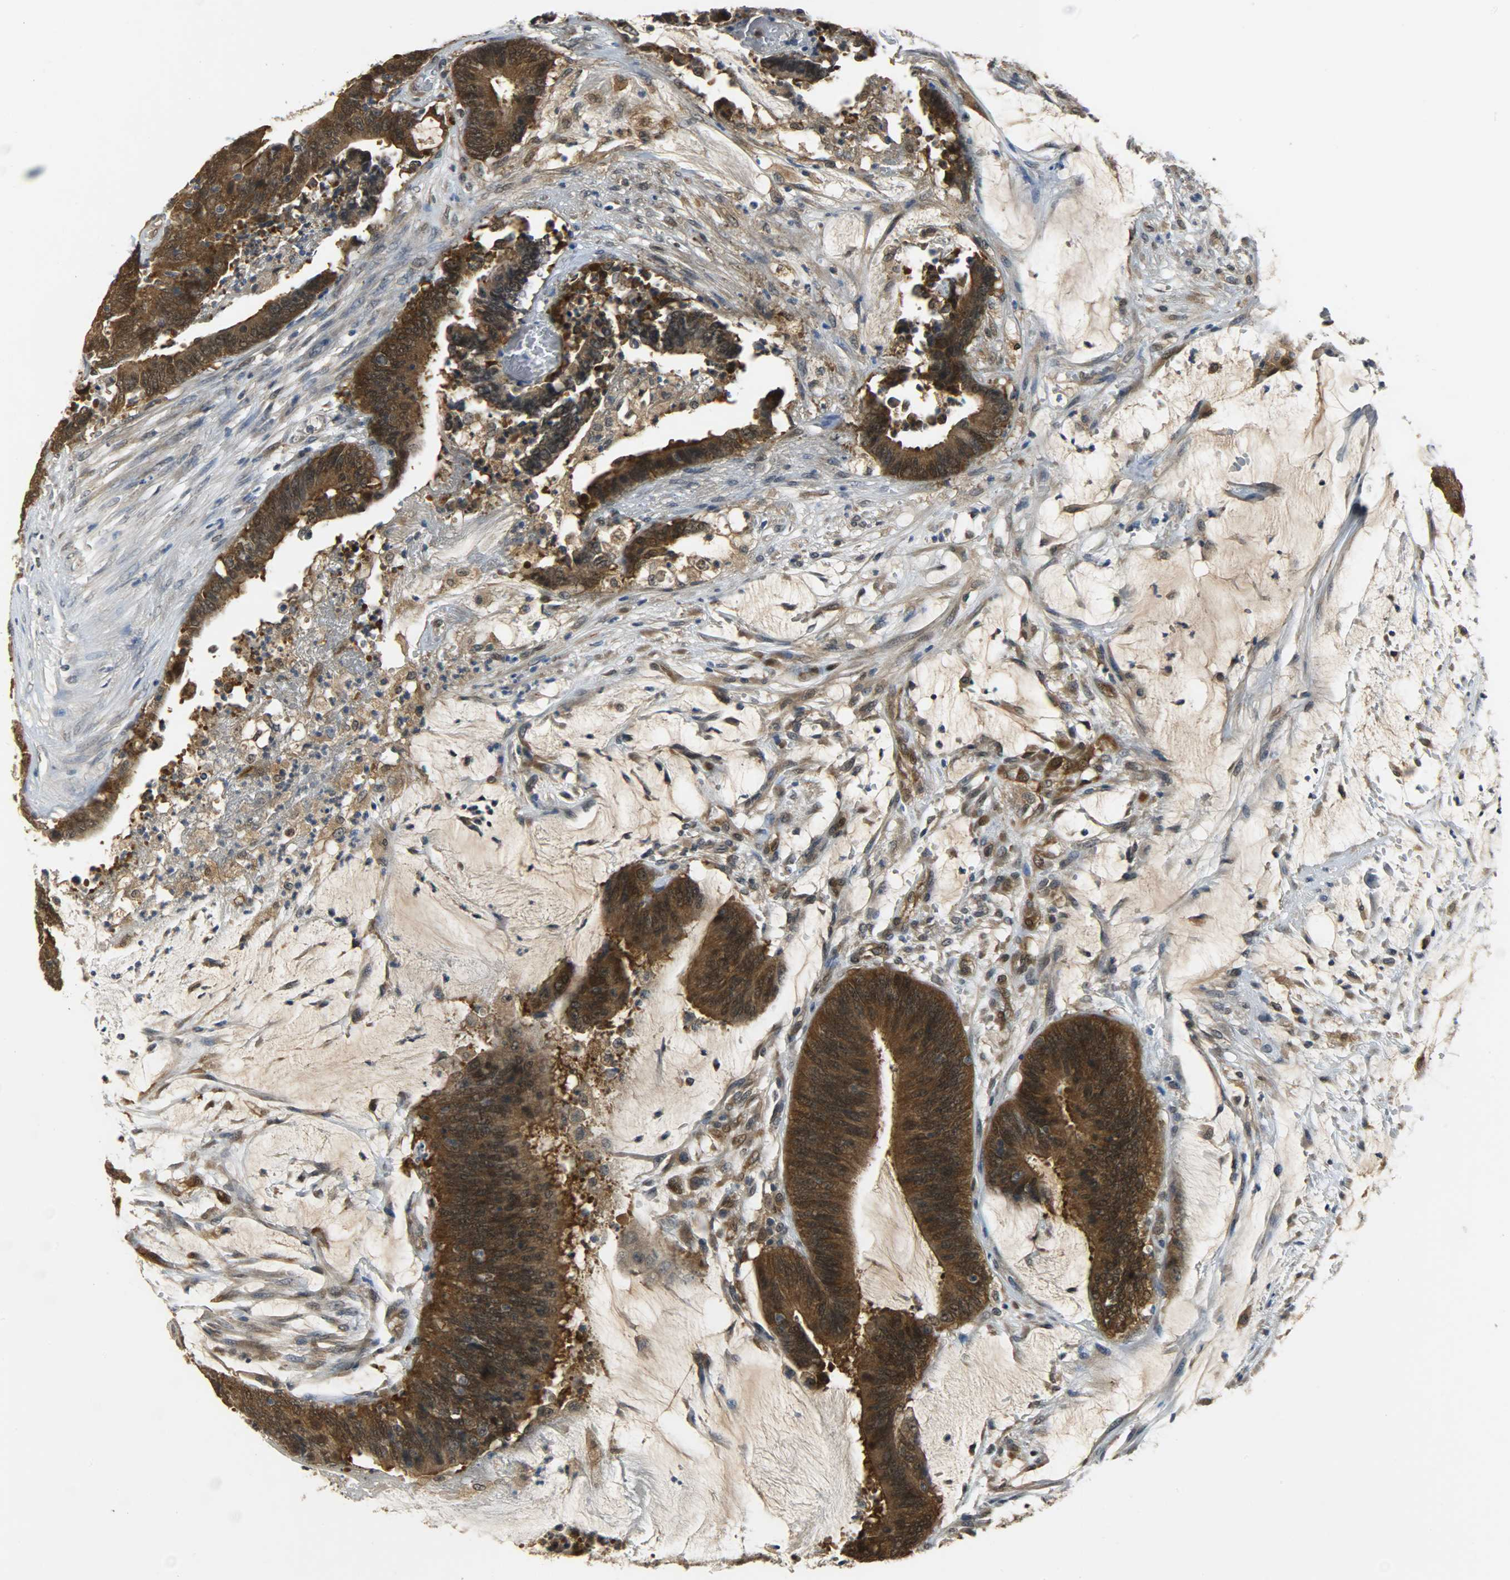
{"staining": {"intensity": "strong", "quantity": ">75%", "location": "cytoplasmic/membranous,nuclear"}, "tissue": "colorectal cancer", "cell_type": "Tumor cells", "image_type": "cancer", "snomed": [{"axis": "morphology", "description": "Adenocarcinoma, NOS"}, {"axis": "topography", "description": "Rectum"}], "caption": "The image demonstrates a brown stain indicating the presence of a protein in the cytoplasmic/membranous and nuclear of tumor cells in colorectal adenocarcinoma.", "gene": "EIF4EBP1", "patient": {"sex": "female", "age": 66}}